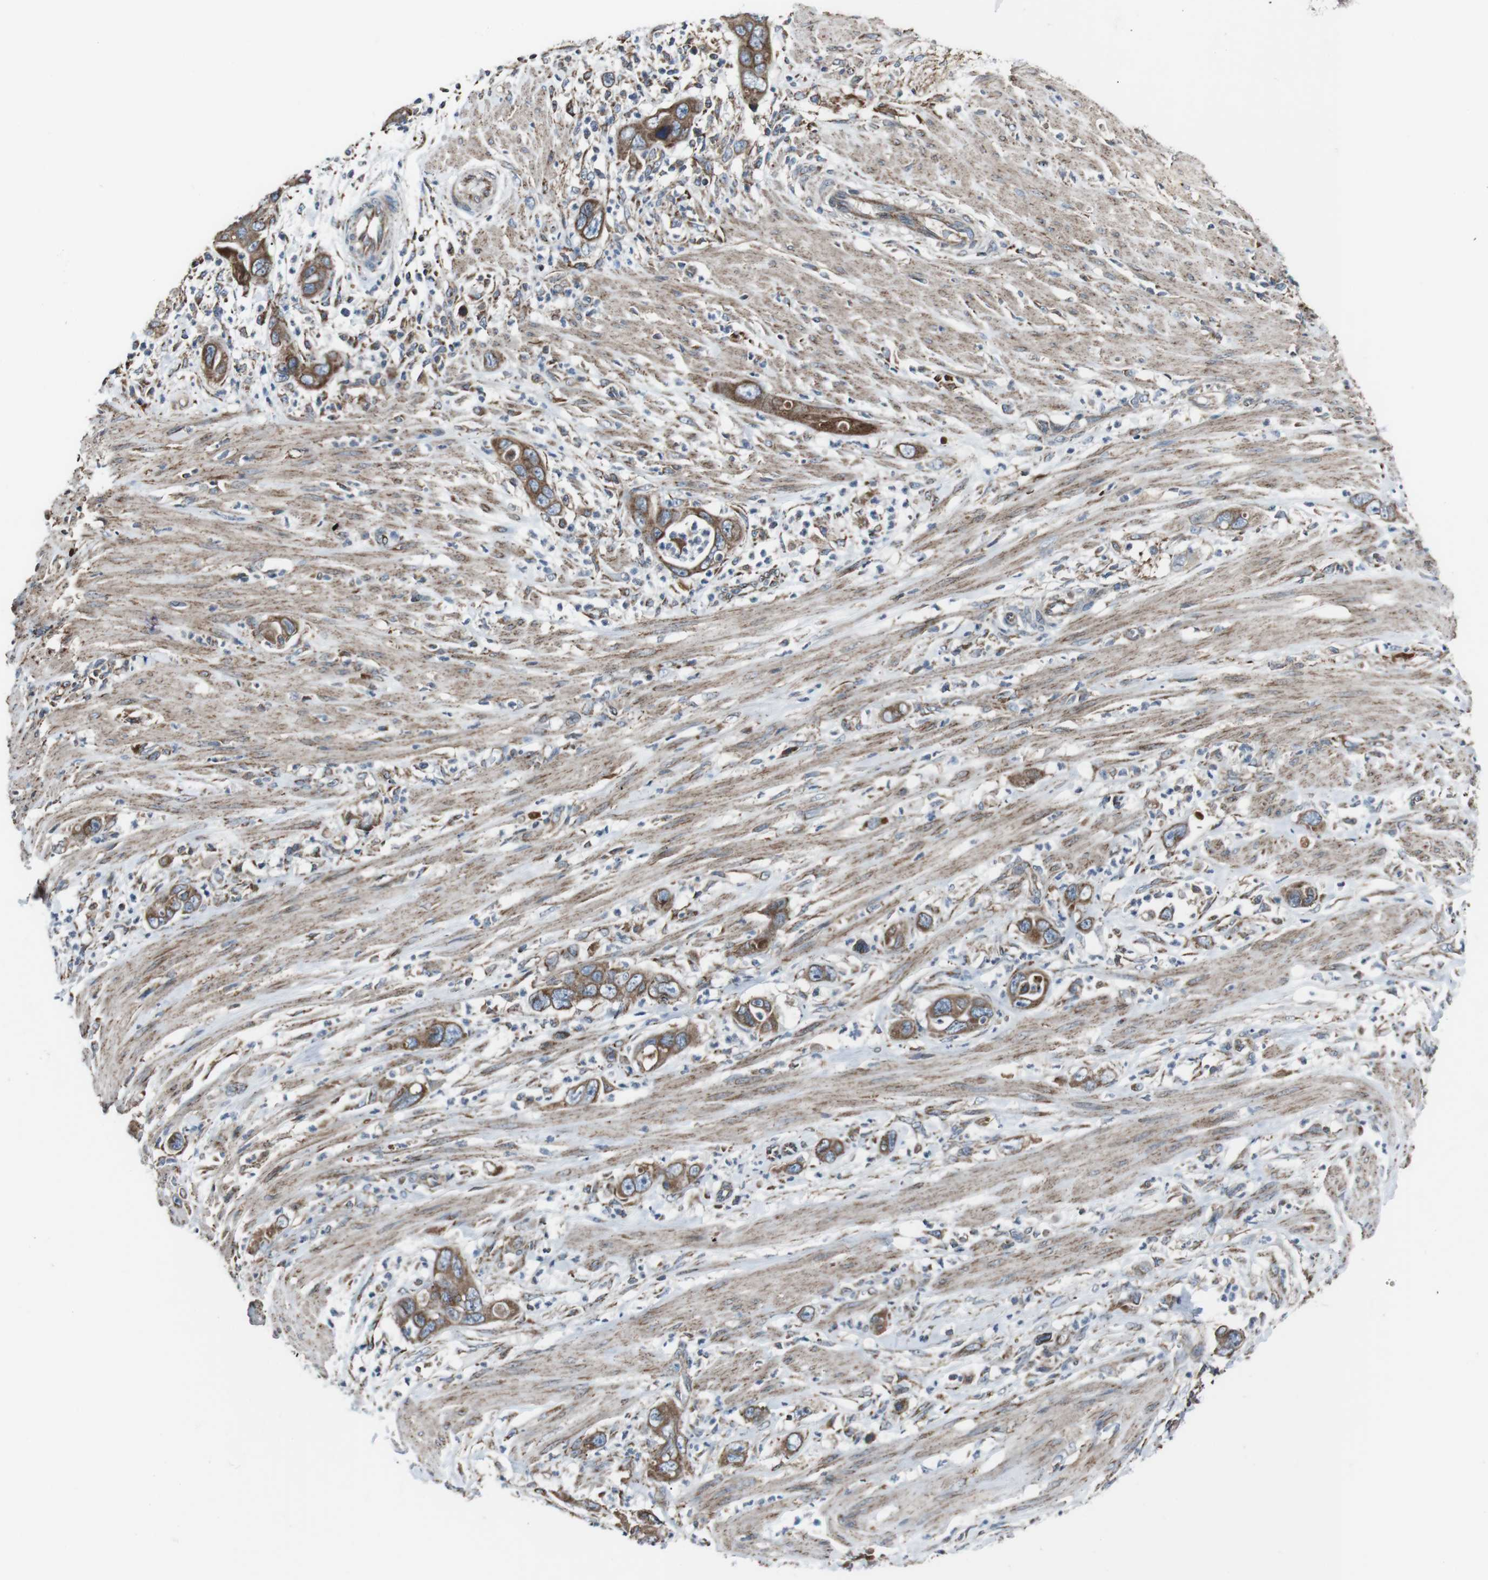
{"staining": {"intensity": "moderate", "quantity": ">75%", "location": "cytoplasmic/membranous"}, "tissue": "pancreatic cancer", "cell_type": "Tumor cells", "image_type": "cancer", "snomed": [{"axis": "morphology", "description": "Adenocarcinoma, NOS"}, {"axis": "topography", "description": "Pancreas"}], "caption": "DAB immunohistochemical staining of human pancreatic cancer (adenocarcinoma) shows moderate cytoplasmic/membranous protein staining in approximately >75% of tumor cells.", "gene": "CISD2", "patient": {"sex": "female", "age": 71}}